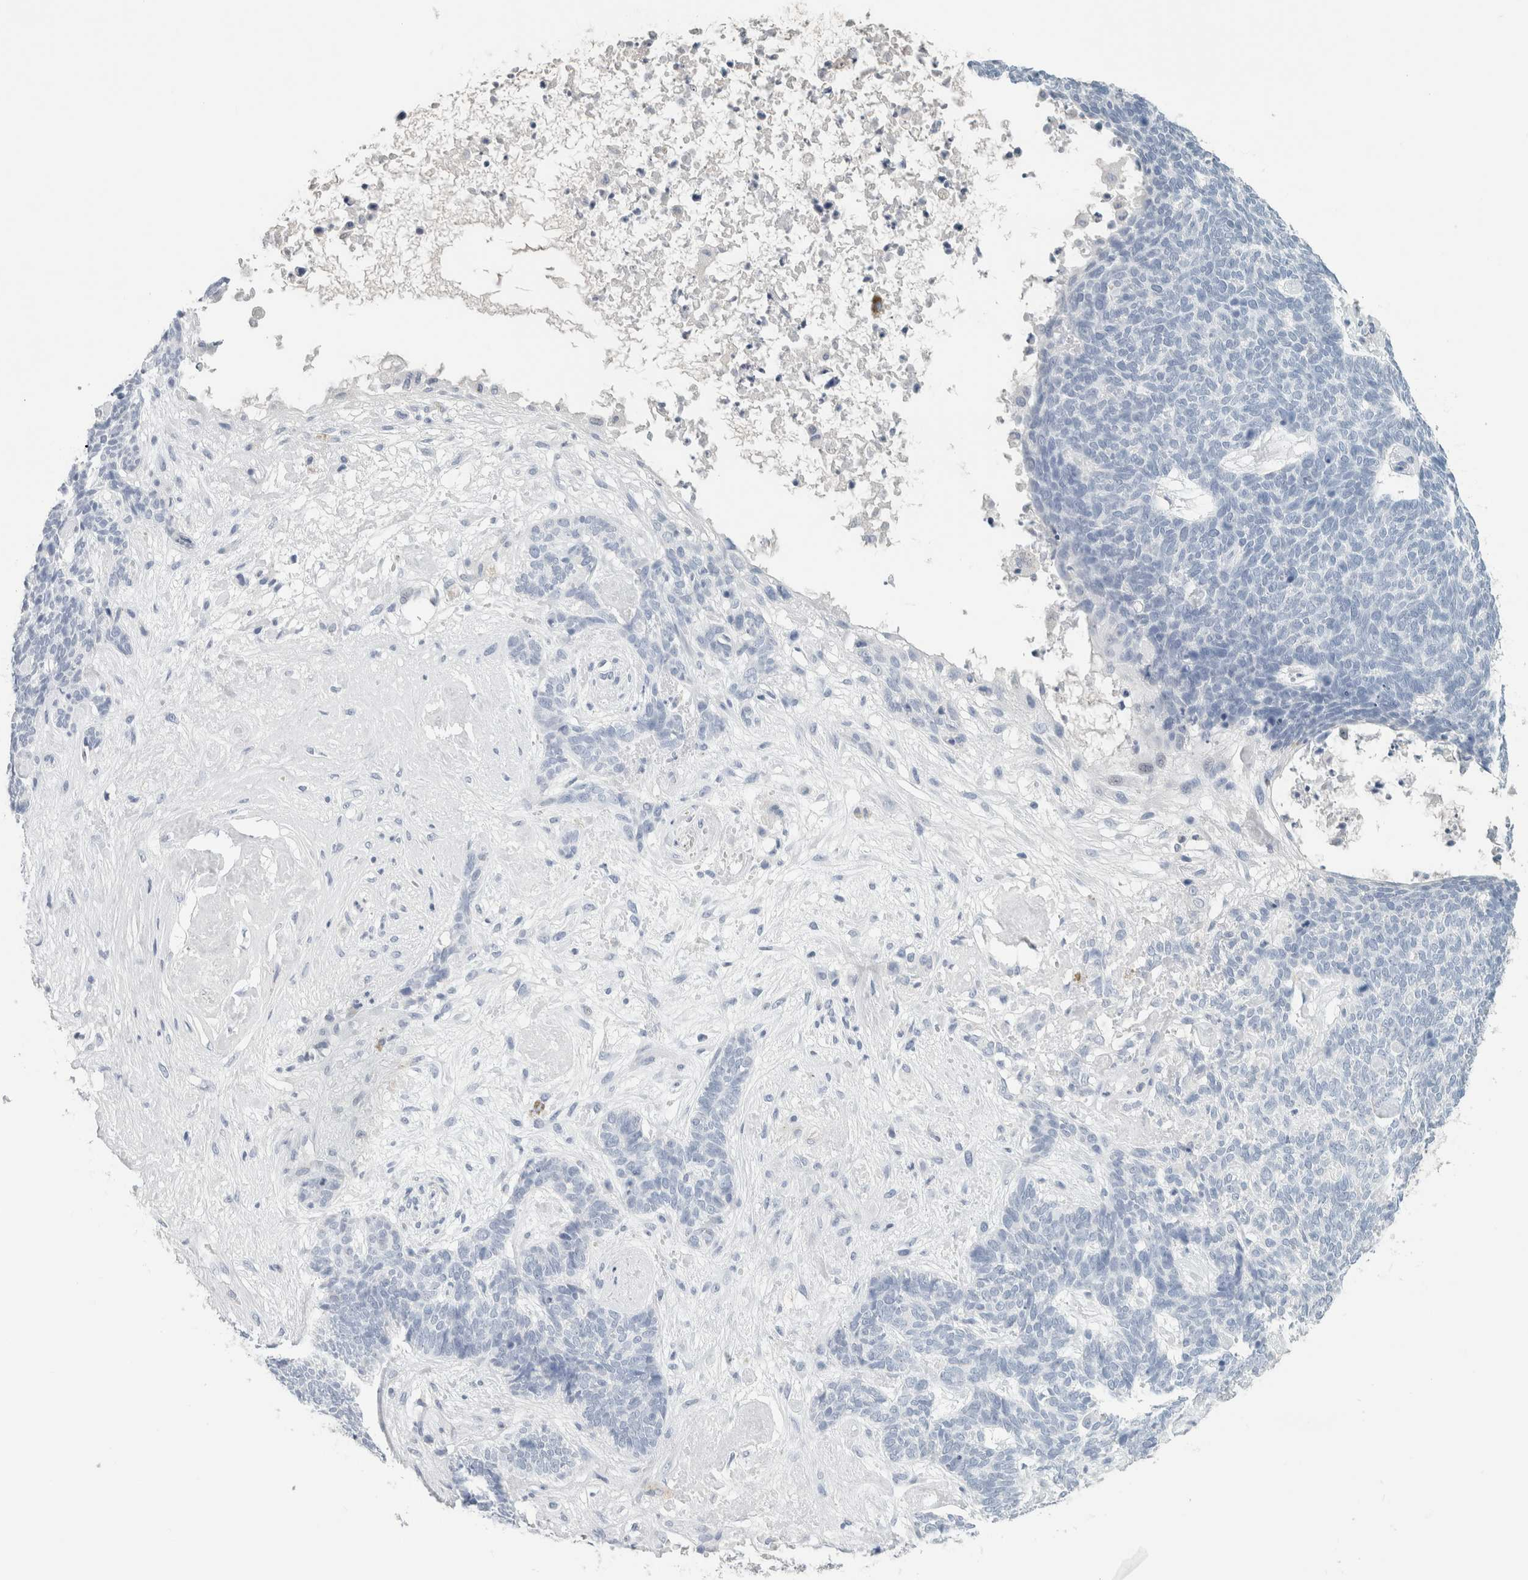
{"staining": {"intensity": "negative", "quantity": "none", "location": "none"}, "tissue": "skin cancer", "cell_type": "Tumor cells", "image_type": "cancer", "snomed": [{"axis": "morphology", "description": "Basal cell carcinoma"}, {"axis": "topography", "description": "Skin"}], "caption": "DAB (3,3'-diaminobenzidine) immunohistochemical staining of human skin cancer (basal cell carcinoma) shows no significant positivity in tumor cells.", "gene": "IL6", "patient": {"sex": "female", "age": 84}}